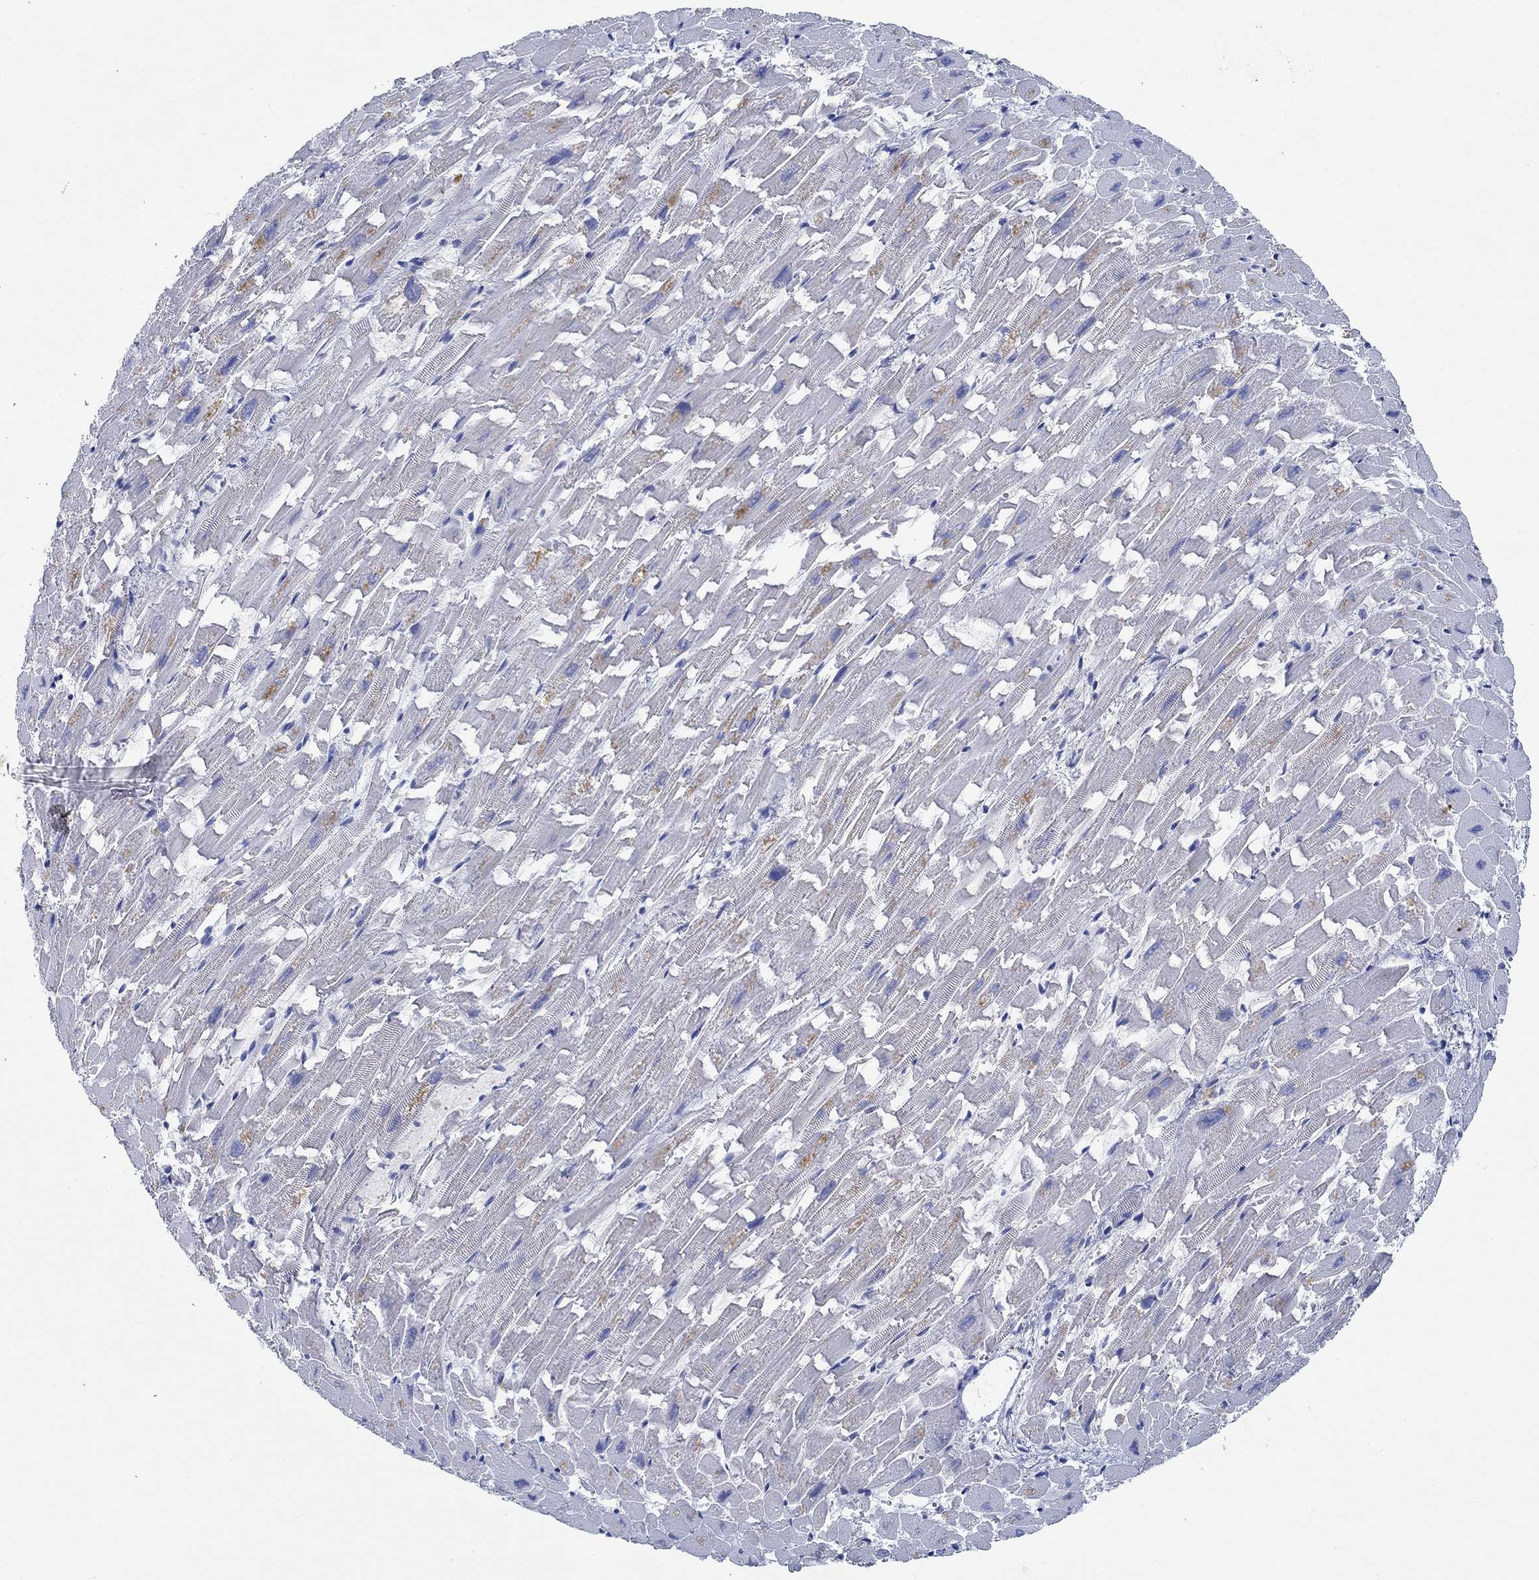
{"staining": {"intensity": "negative", "quantity": "none", "location": "none"}, "tissue": "heart muscle", "cell_type": "Cardiomyocytes", "image_type": "normal", "snomed": [{"axis": "morphology", "description": "Normal tissue, NOS"}, {"axis": "topography", "description": "Heart"}], "caption": "A high-resolution histopathology image shows immunohistochemistry (IHC) staining of normal heart muscle, which displays no significant expression in cardiomyocytes.", "gene": "CPM", "patient": {"sex": "female", "age": 64}}